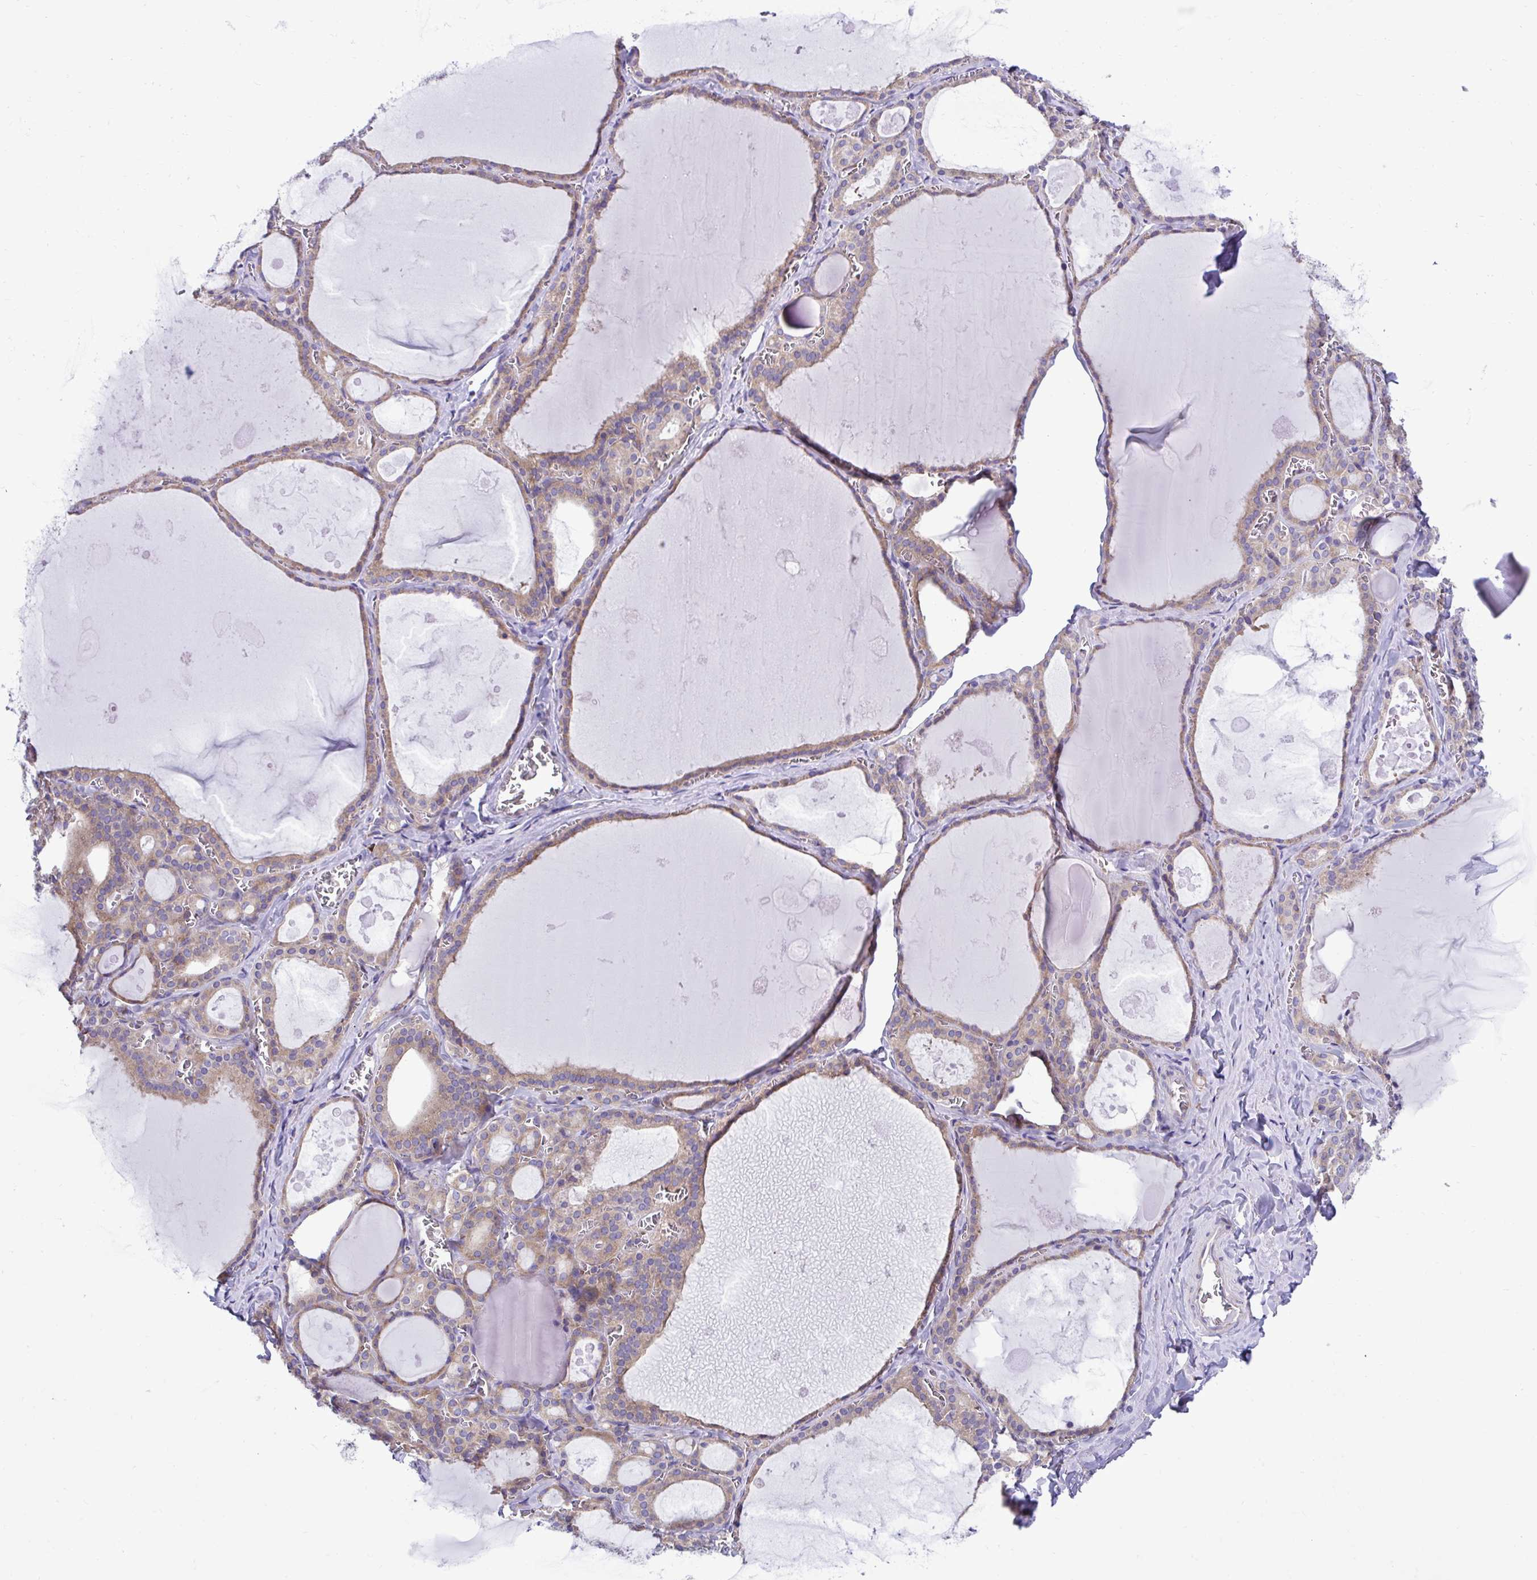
{"staining": {"intensity": "moderate", "quantity": ">75%", "location": "cytoplasmic/membranous"}, "tissue": "thyroid gland", "cell_type": "Glandular cells", "image_type": "normal", "snomed": [{"axis": "morphology", "description": "Normal tissue, NOS"}, {"axis": "topography", "description": "Thyroid gland"}], "caption": "Moderate cytoplasmic/membranous staining for a protein is appreciated in approximately >75% of glandular cells of benign thyroid gland using immunohistochemistry.", "gene": "RPL7", "patient": {"sex": "male", "age": 56}}